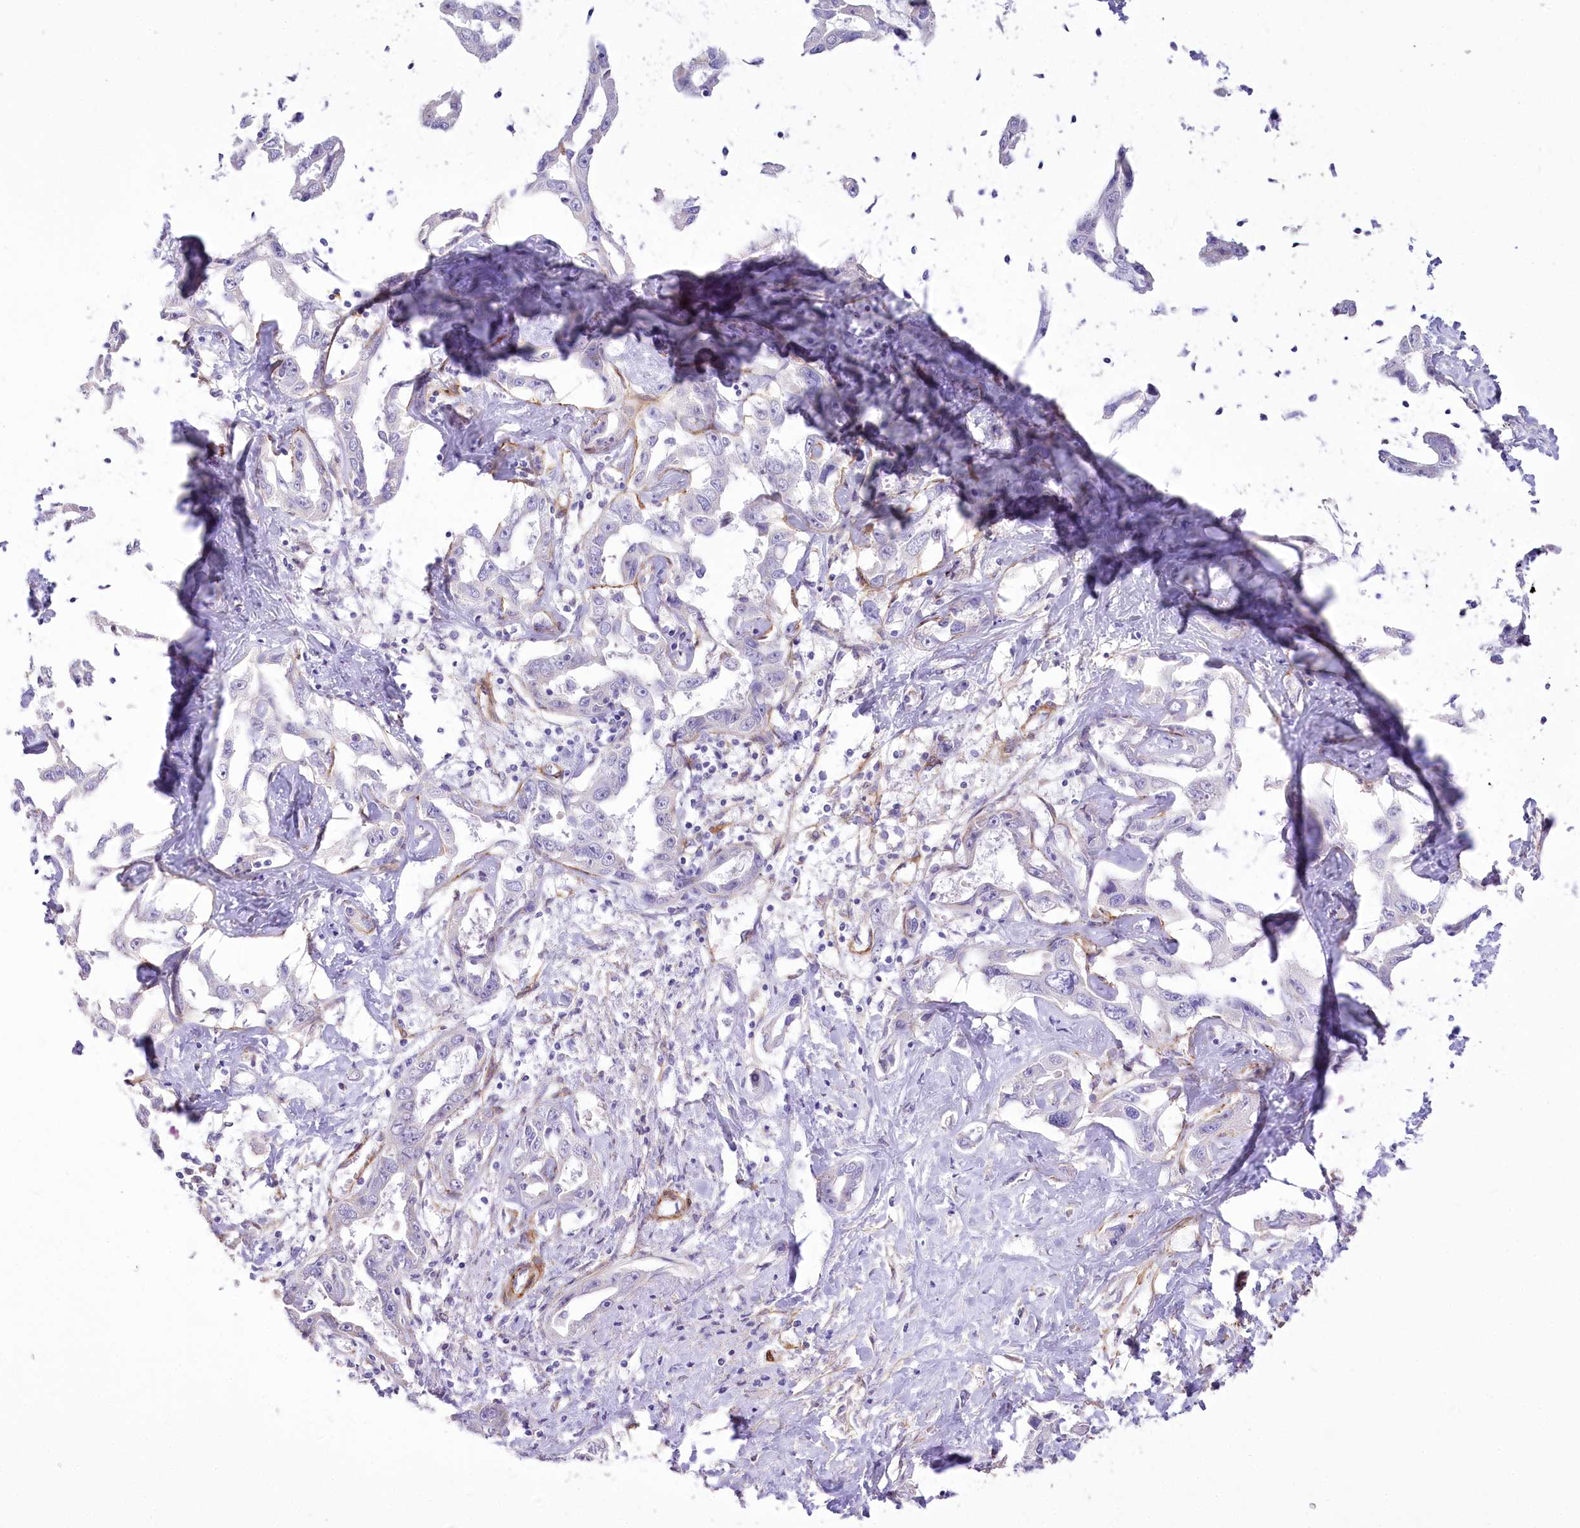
{"staining": {"intensity": "negative", "quantity": "none", "location": "none"}, "tissue": "liver cancer", "cell_type": "Tumor cells", "image_type": "cancer", "snomed": [{"axis": "morphology", "description": "Cholangiocarcinoma"}, {"axis": "topography", "description": "Liver"}], "caption": "Cholangiocarcinoma (liver) was stained to show a protein in brown. There is no significant staining in tumor cells.", "gene": "SYNPO2", "patient": {"sex": "male", "age": 59}}